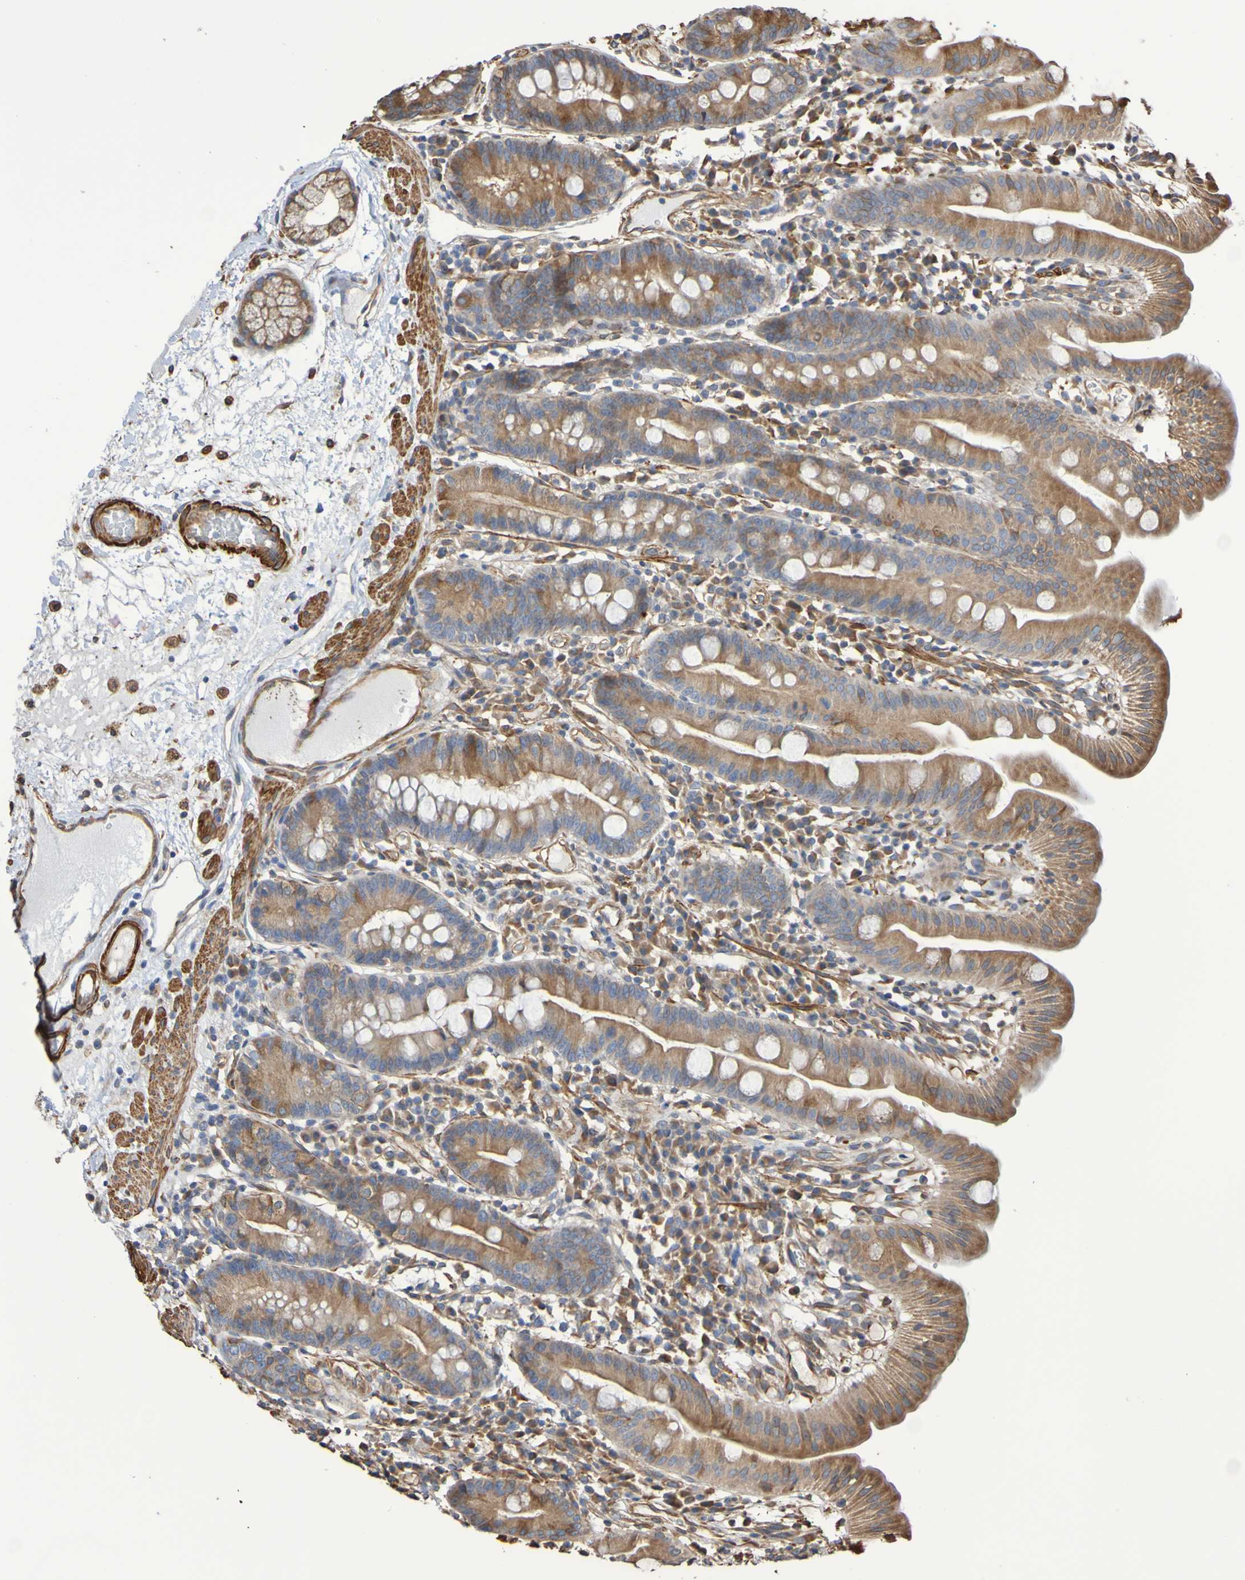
{"staining": {"intensity": "moderate", "quantity": ">75%", "location": "cytoplasmic/membranous"}, "tissue": "duodenum", "cell_type": "Glandular cells", "image_type": "normal", "snomed": [{"axis": "morphology", "description": "Normal tissue, NOS"}, {"axis": "topography", "description": "Duodenum"}], "caption": "A photomicrograph of human duodenum stained for a protein exhibits moderate cytoplasmic/membranous brown staining in glandular cells.", "gene": "RAB11A", "patient": {"sex": "male", "age": 50}}